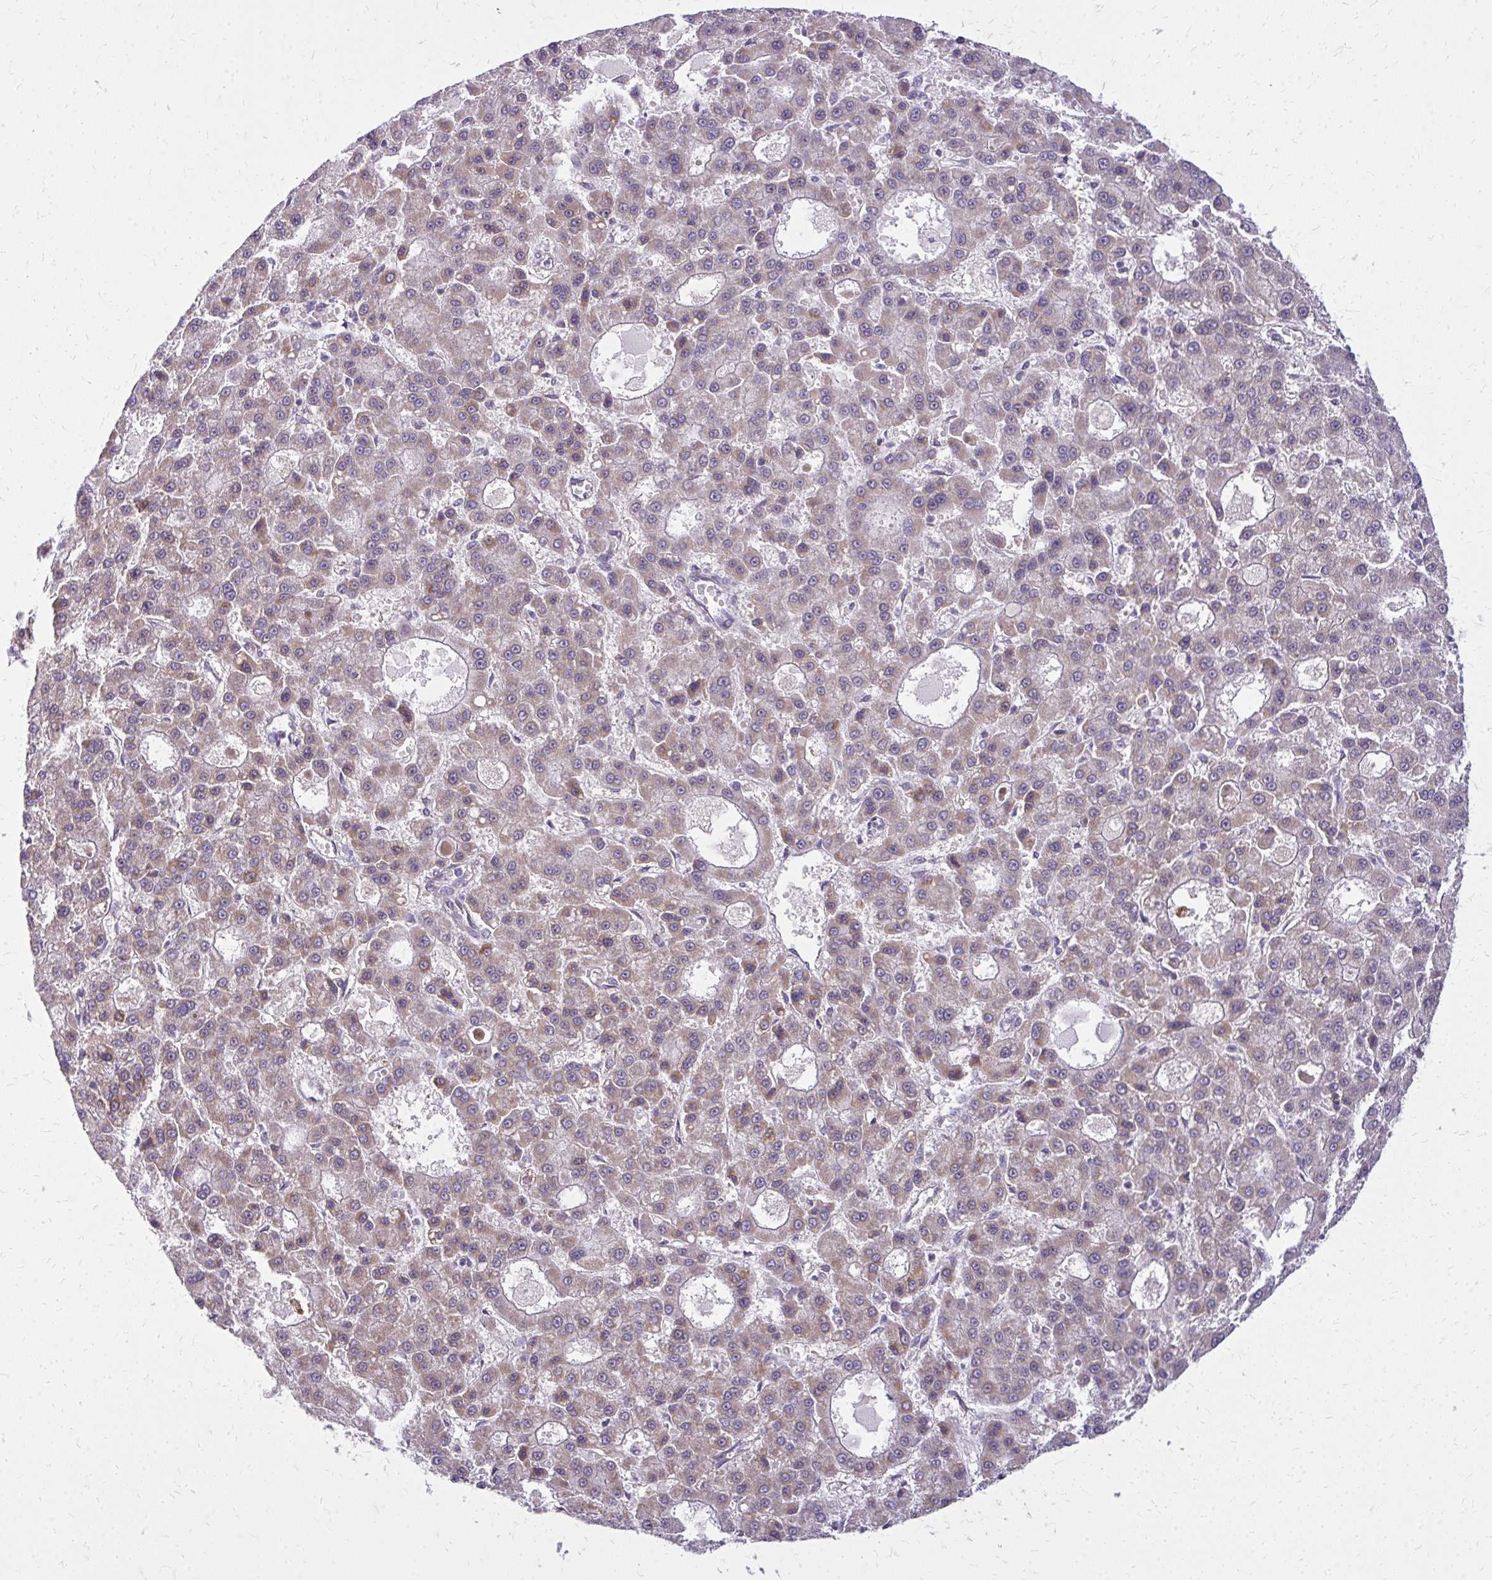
{"staining": {"intensity": "weak", "quantity": "25%-75%", "location": "cytoplasmic/membranous"}, "tissue": "liver cancer", "cell_type": "Tumor cells", "image_type": "cancer", "snomed": [{"axis": "morphology", "description": "Carcinoma, Hepatocellular, NOS"}, {"axis": "topography", "description": "Liver"}], "caption": "The histopathology image exhibits a brown stain indicating the presence of a protein in the cytoplasmic/membranous of tumor cells in liver cancer.", "gene": "IFIT1", "patient": {"sex": "male", "age": 70}}